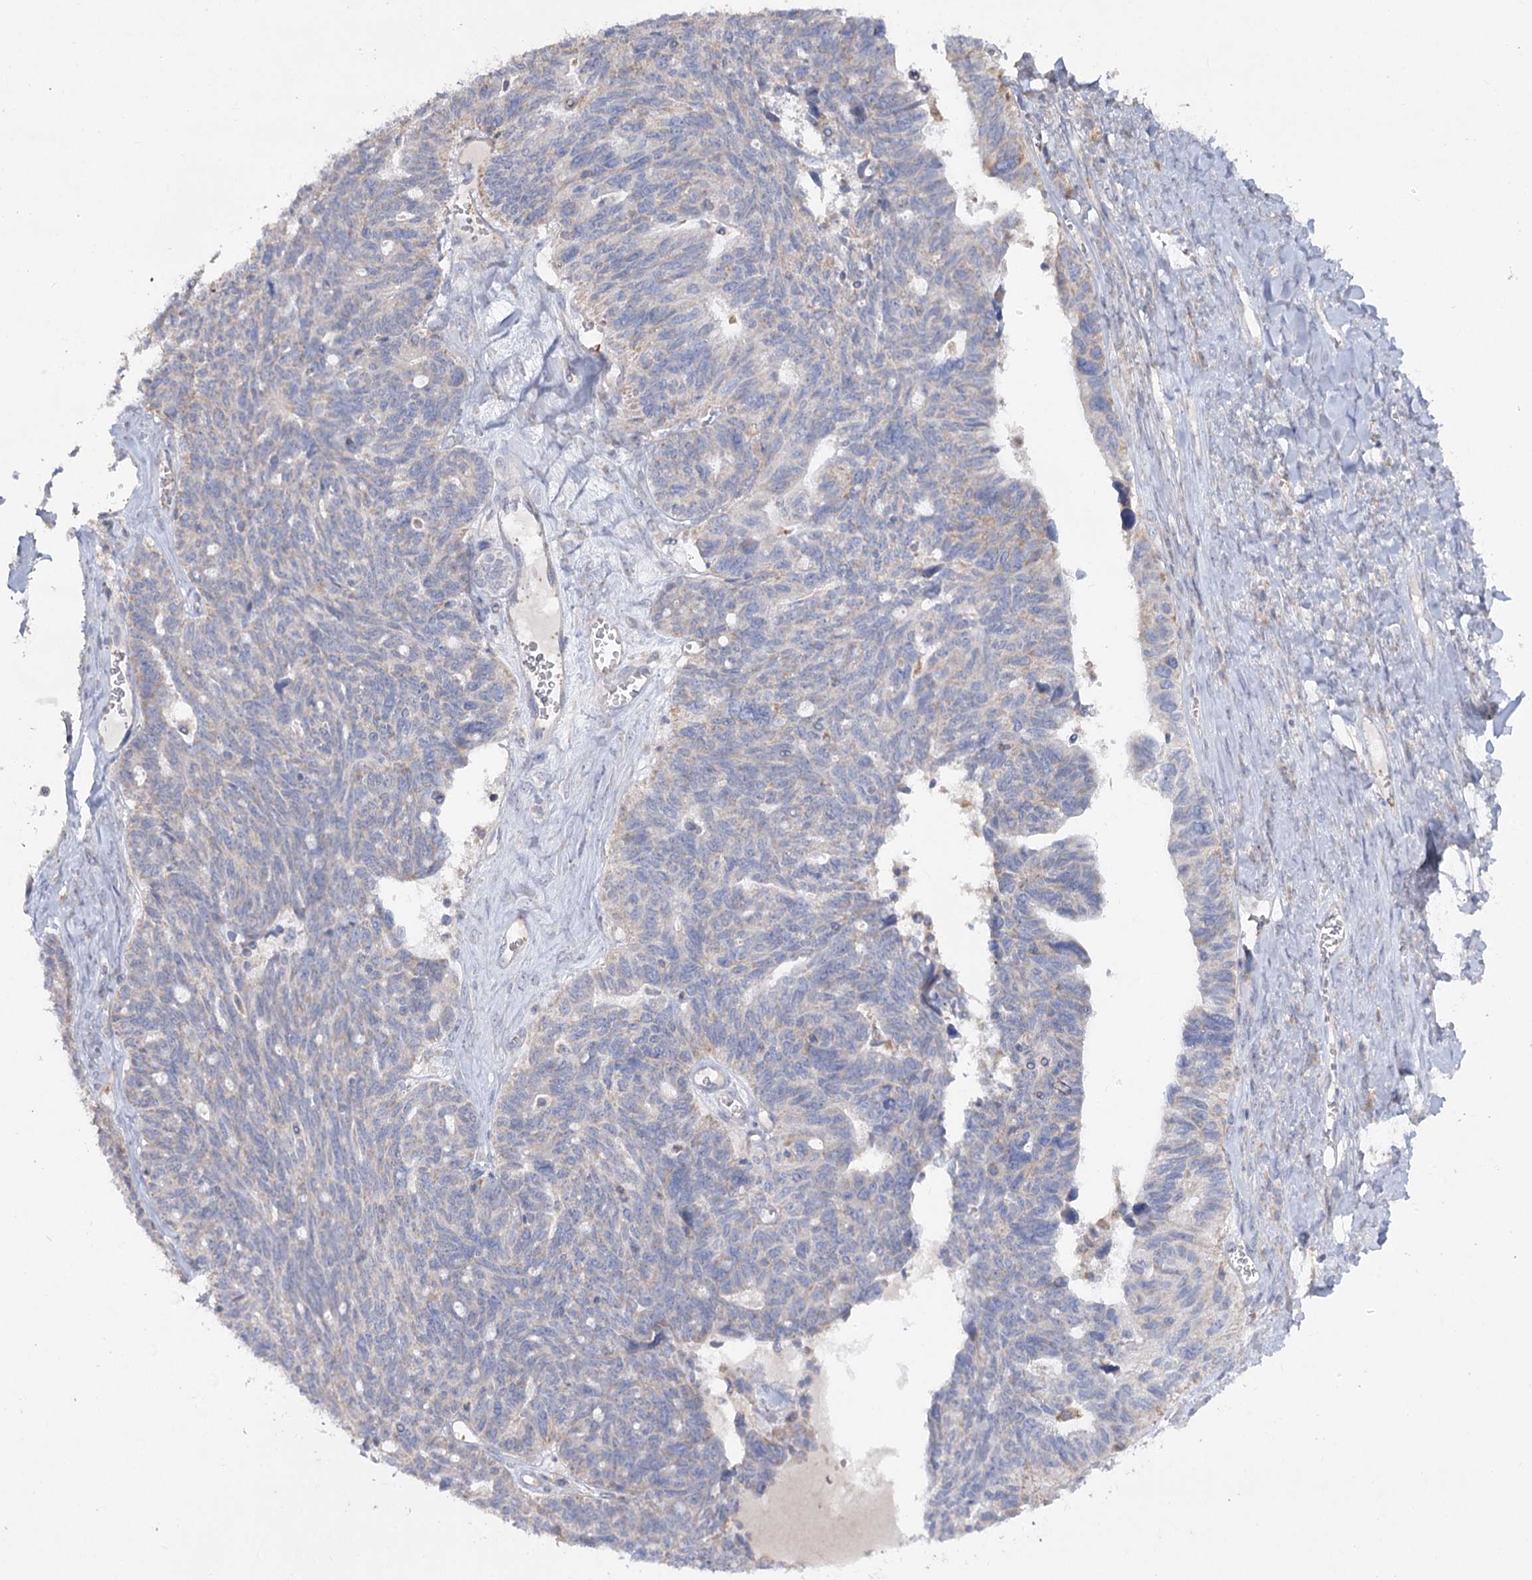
{"staining": {"intensity": "weak", "quantity": "<25%", "location": "cytoplasmic/membranous"}, "tissue": "ovarian cancer", "cell_type": "Tumor cells", "image_type": "cancer", "snomed": [{"axis": "morphology", "description": "Cystadenocarcinoma, serous, NOS"}, {"axis": "topography", "description": "Ovary"}], "caption": "The micrograph reveals no staining of tumor cells in ovarian cancer.", "gene": "TMEM187", "patient": {"sex": "female", "age": 79}}